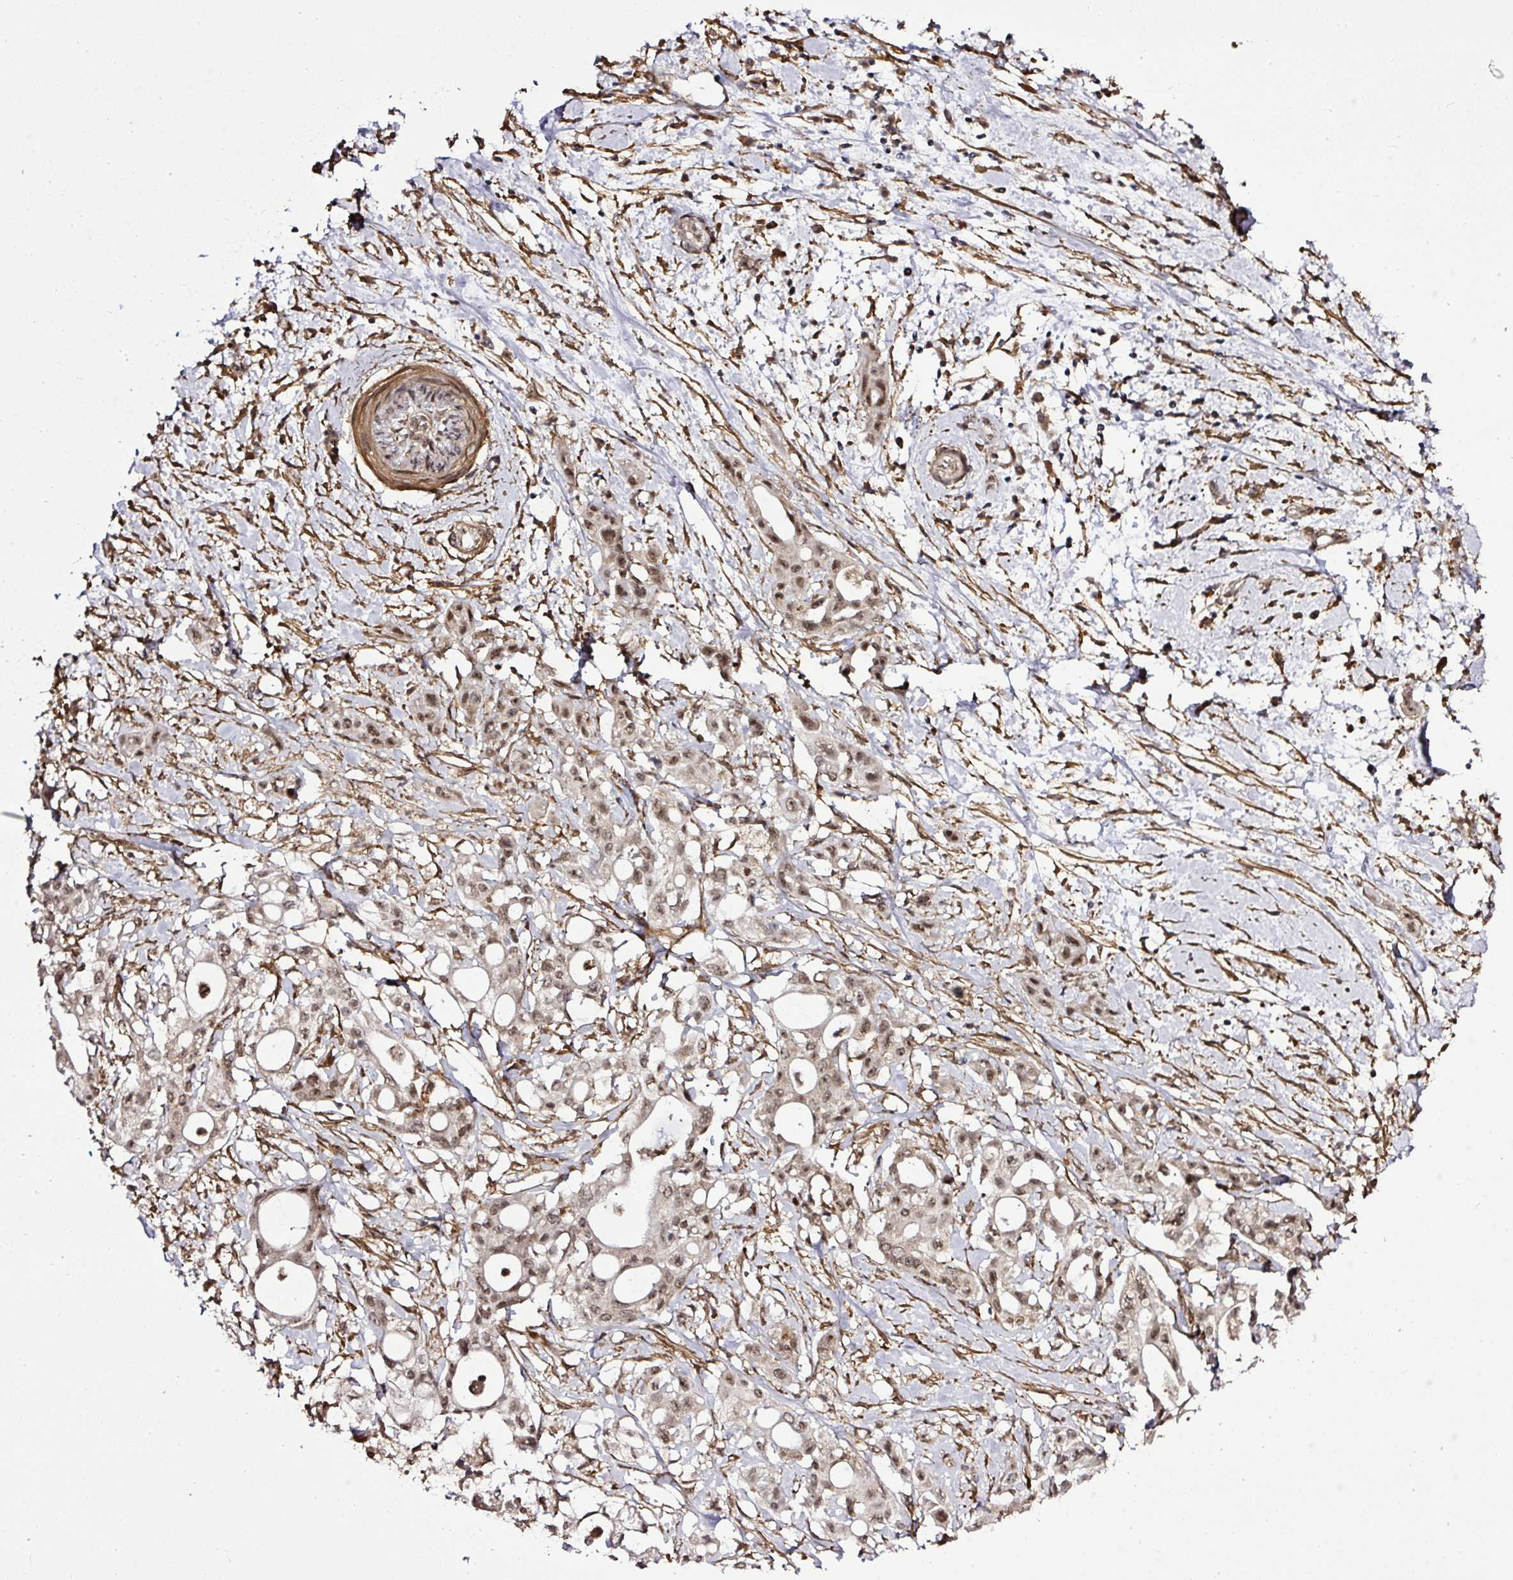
{"staining": {"intensity": "moderate", "quantity": ">75%", "location": "nuclear"}, "tissue": "pancreatic cancer", "cell_type": "Tumor cells", "image_type": "cancer", "snomed": [{"axis": "morphology", "description": "Adenocarcinoma, NOS"}, {"axis": "topography", "description": "Pancreas"}], "caption": "The histopathology image demonstrates staining of pancreatic adenocarcinoma, revealing moderate nuclear protein positivity (brown color) within tumor cells.", "gene": "FAM153A", "patient": {"sex": "female", "age": 68}}